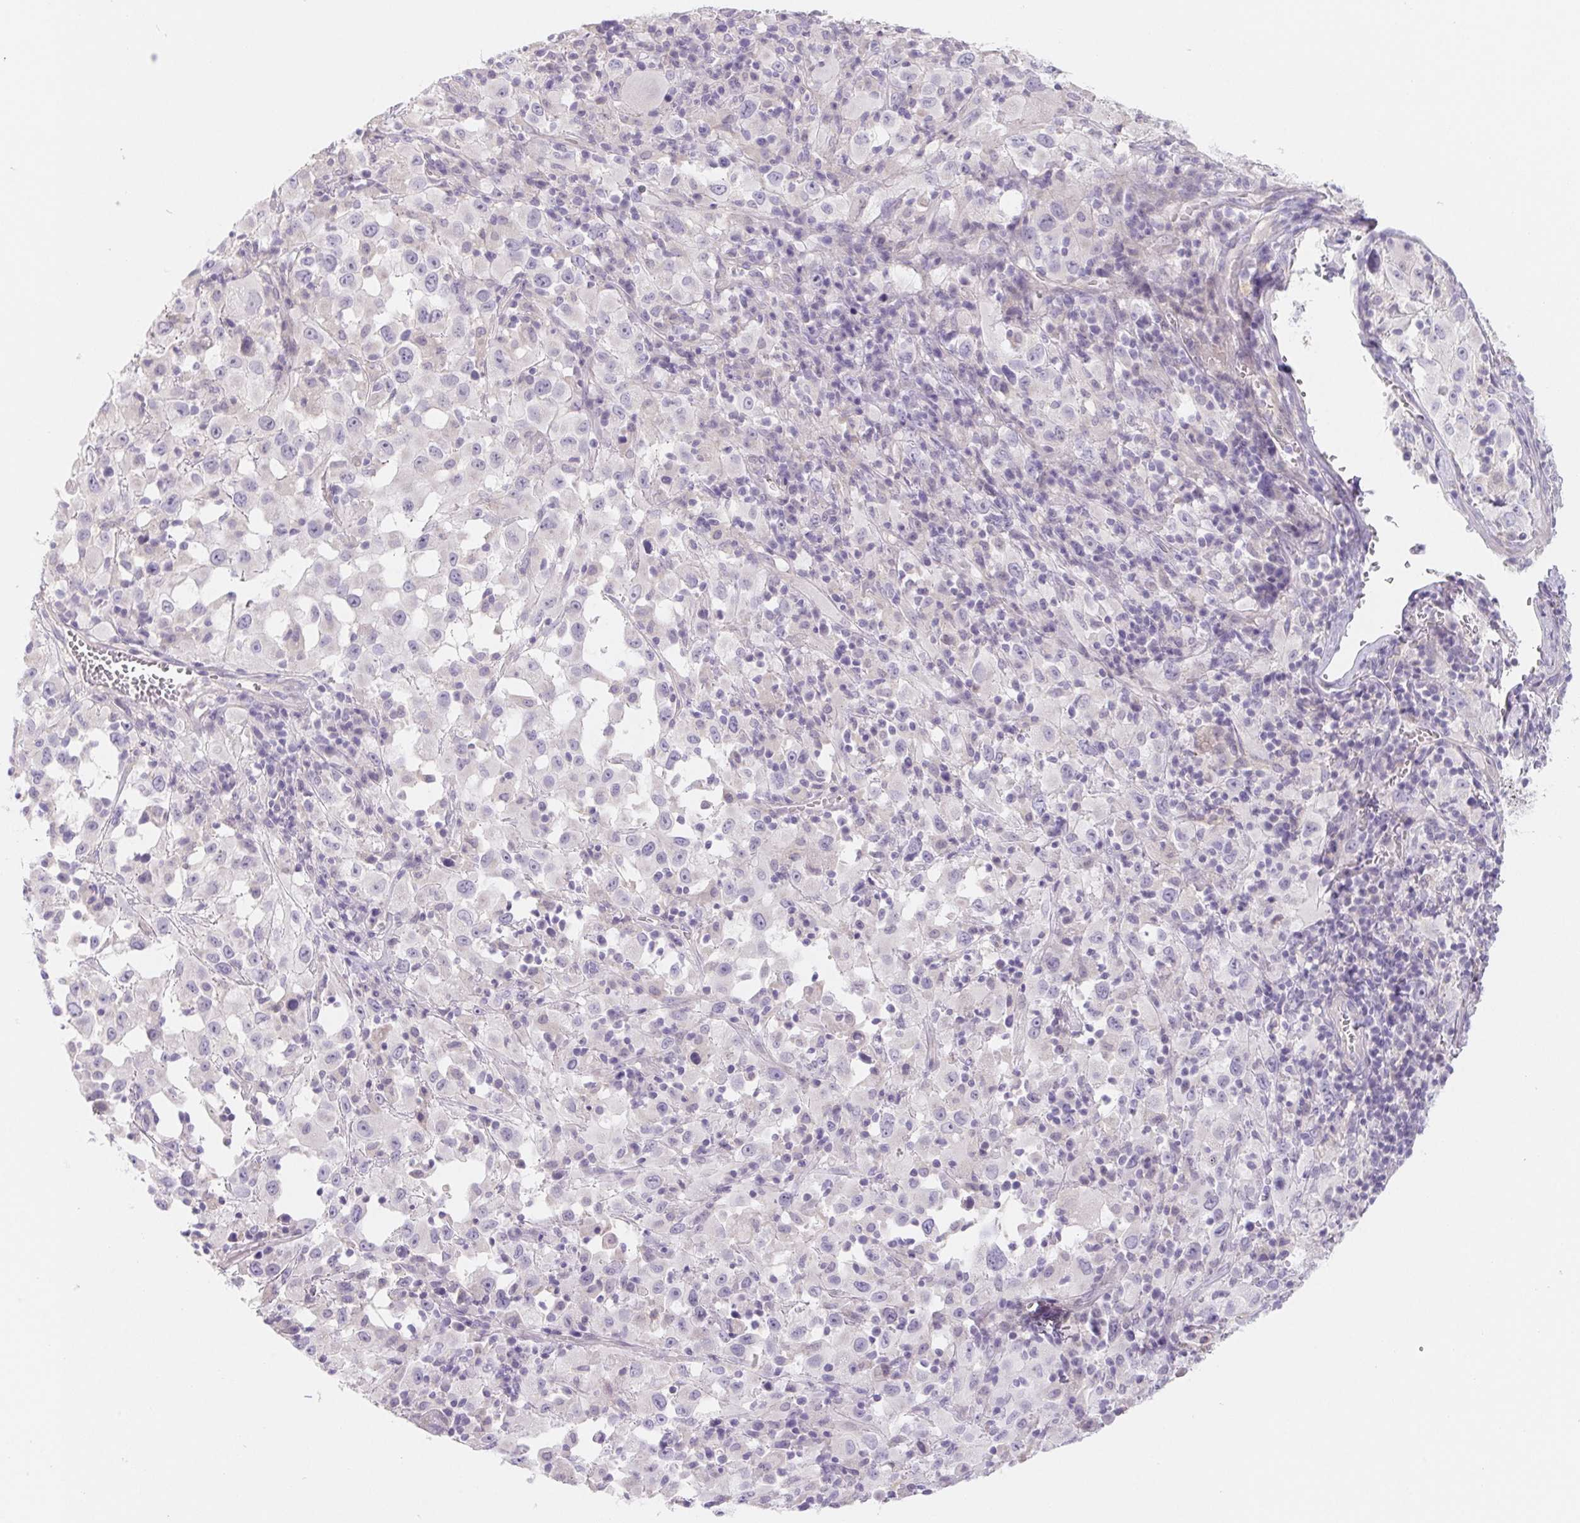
{"staining": {"intensity": "negative", "quantity": "none", "location": "none"}, "tissue": "melanoma", "cell_type": "Tumor cells", "image_type": "cancer", "snomed": [{"axis": "morphology", "description": "Malignant melanoma, Metastatic site"}, {"axis": "topography", "description": "Soft tissue"}], "caption": "Immunohistochemistry (IHC) histopathology image of human malignant melanoma (metastatic site) stained for a protein (brown), which exhibits no staining in tumor cells.", "gene": "CTNND2", "patient": {"sex": "male", "age": 50}}